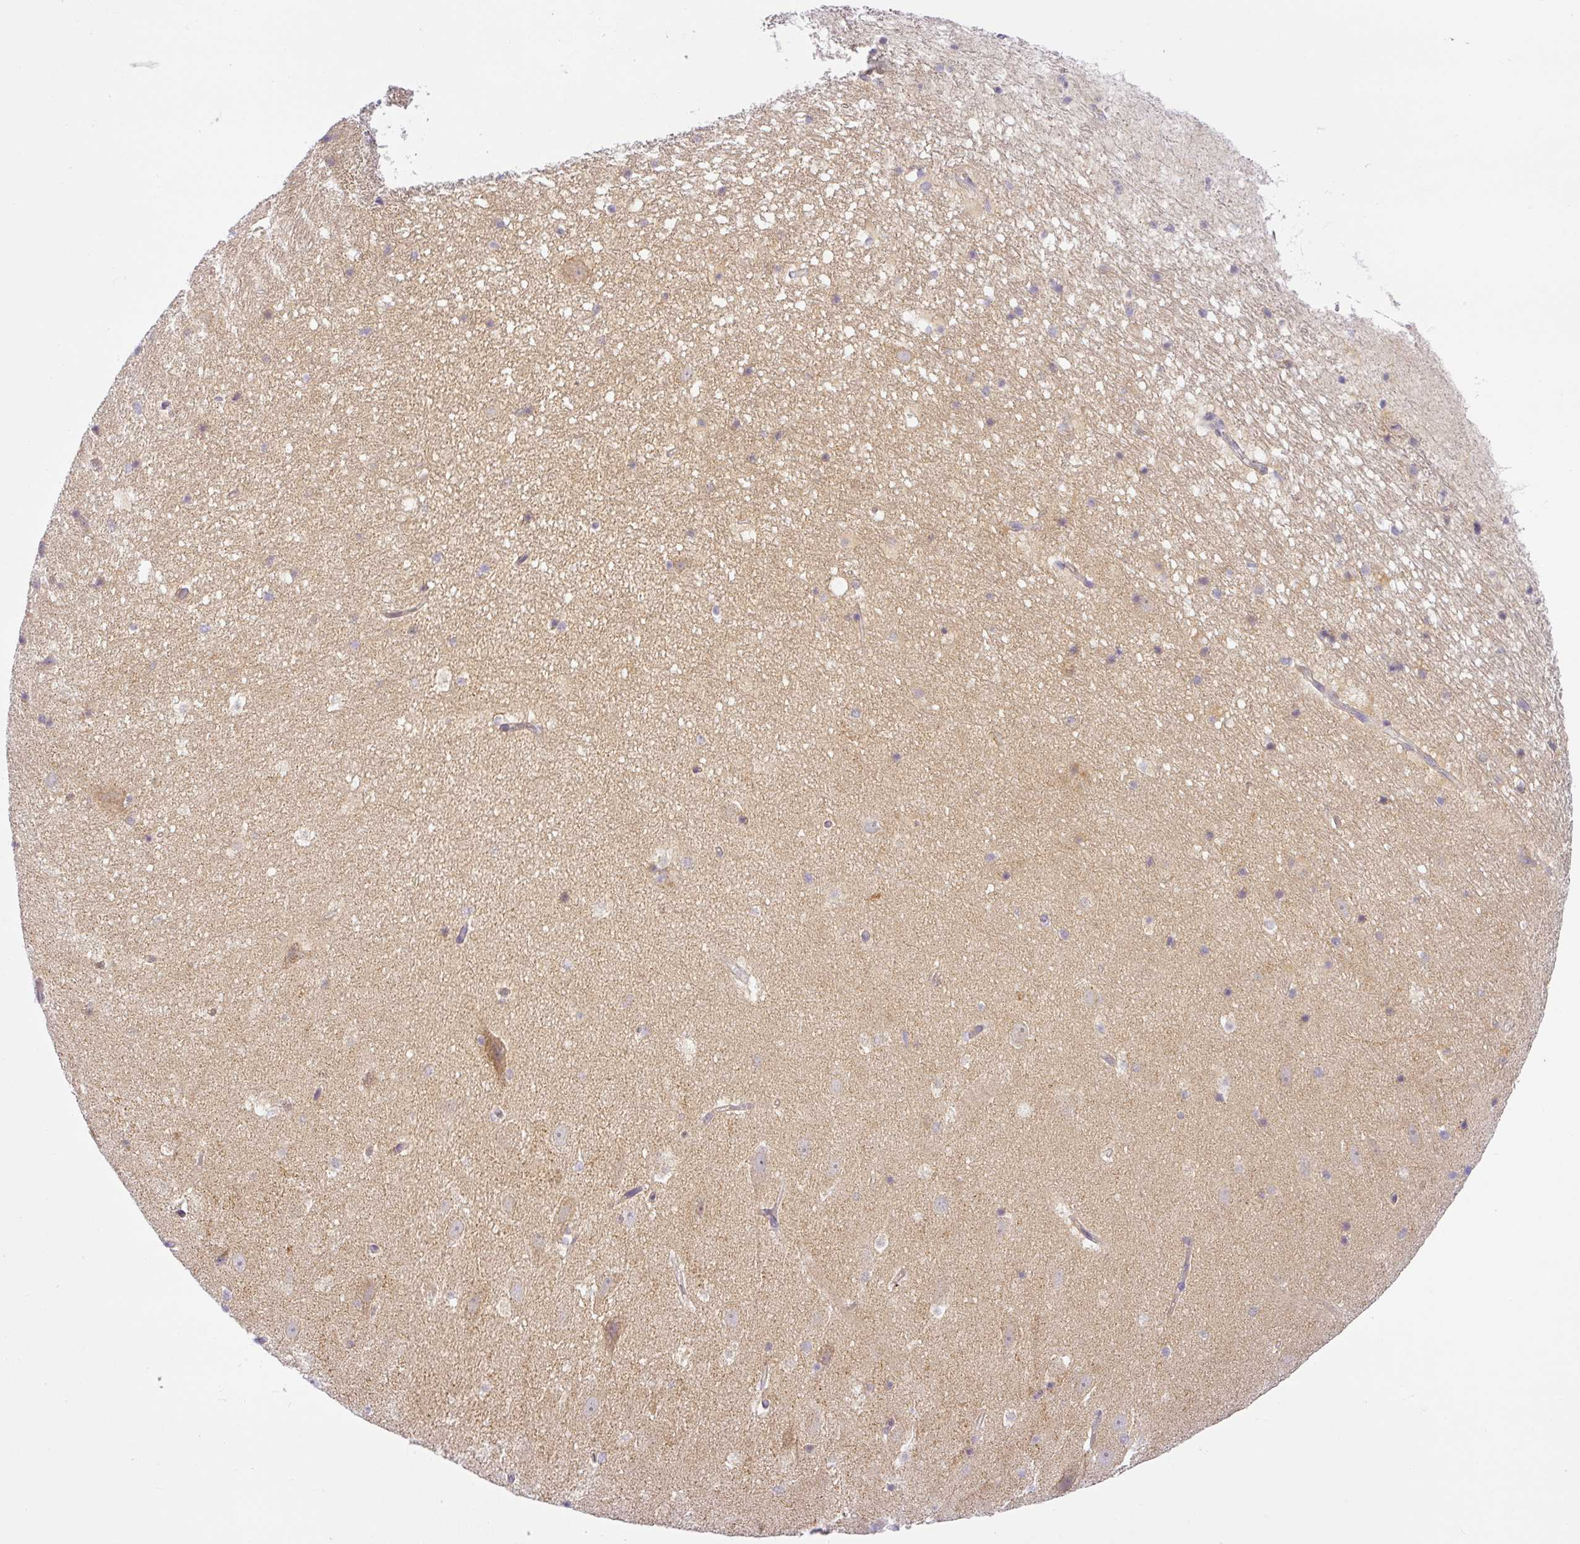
{"staining": {"intensity": "negative", "quantity": "none", "location": "none"}, "tissue": "hippocampus", "cell_type": "Glial cells", "image_type": "normal", "snomed": [{"axis": "morphology", "description": "Normal tissue, NOS"}, {"axis": "topography", "description": "Hippocampus"}], "caption": "A histopathology image of hippocampus stained for a protein demonstrates no brown staining in glial cells.", "gene": "NDUFB2", "patient": {"sex": "male", "age": 37}}